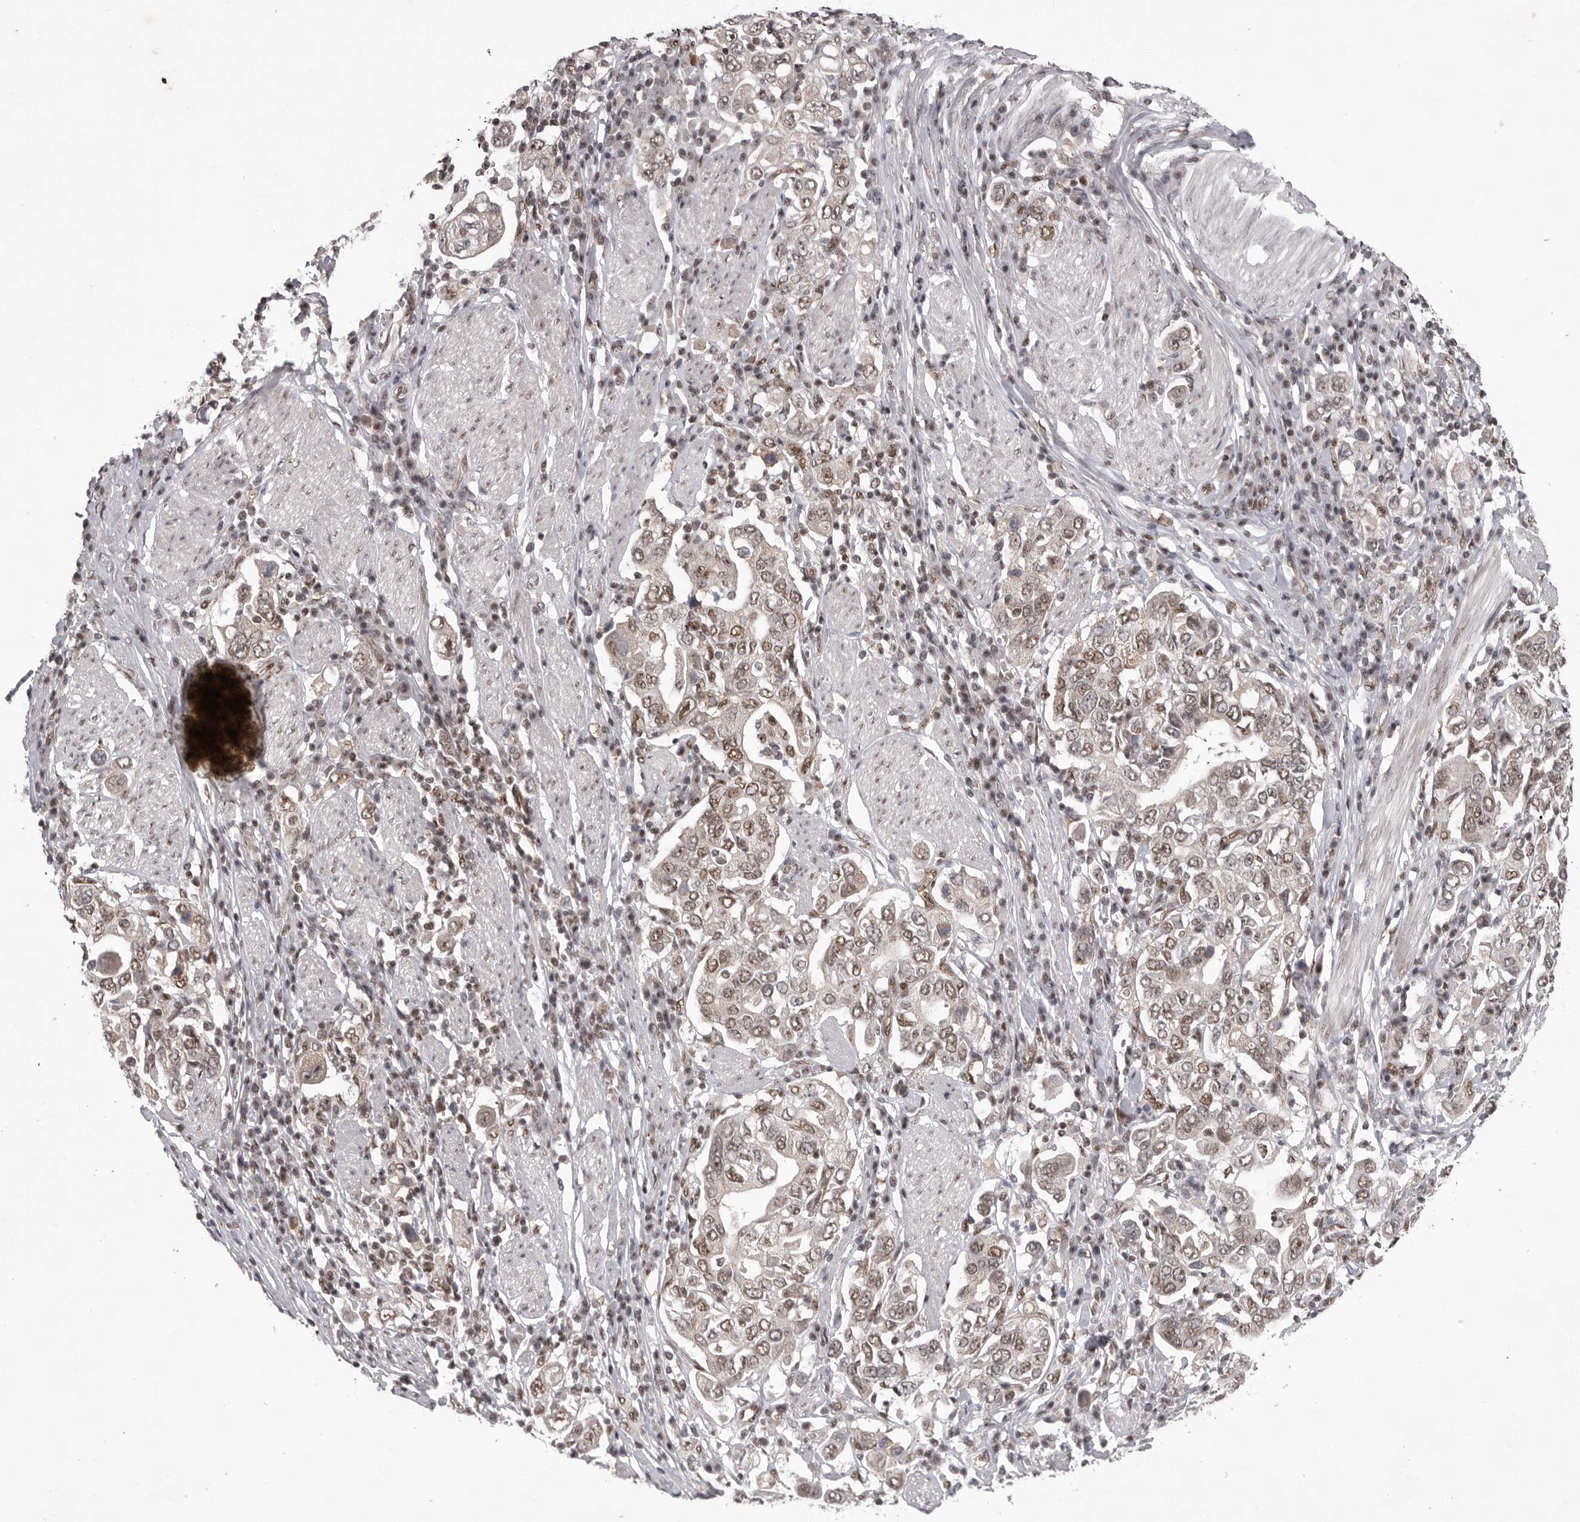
{"staining": {"intensity": "moderate", "quantity": ">75%", "location": "nuclear"}, "tissue": "stomach cancer", "cell_type": "Tumor cells", "image_type": "cancer", "snomed": [{"axis": "morphology", "description": "Adenocarcinoma, NOS"}, {"axis": "topography", "description": "Stomach, upper"}], "caption": "Tumor cells show moderate nuclear staining in approximately >75% of cells in stomach cancer (adenocarcinoma).", "gene": "PPP1R8", "patient": {"sex": "male", "age": 62}}